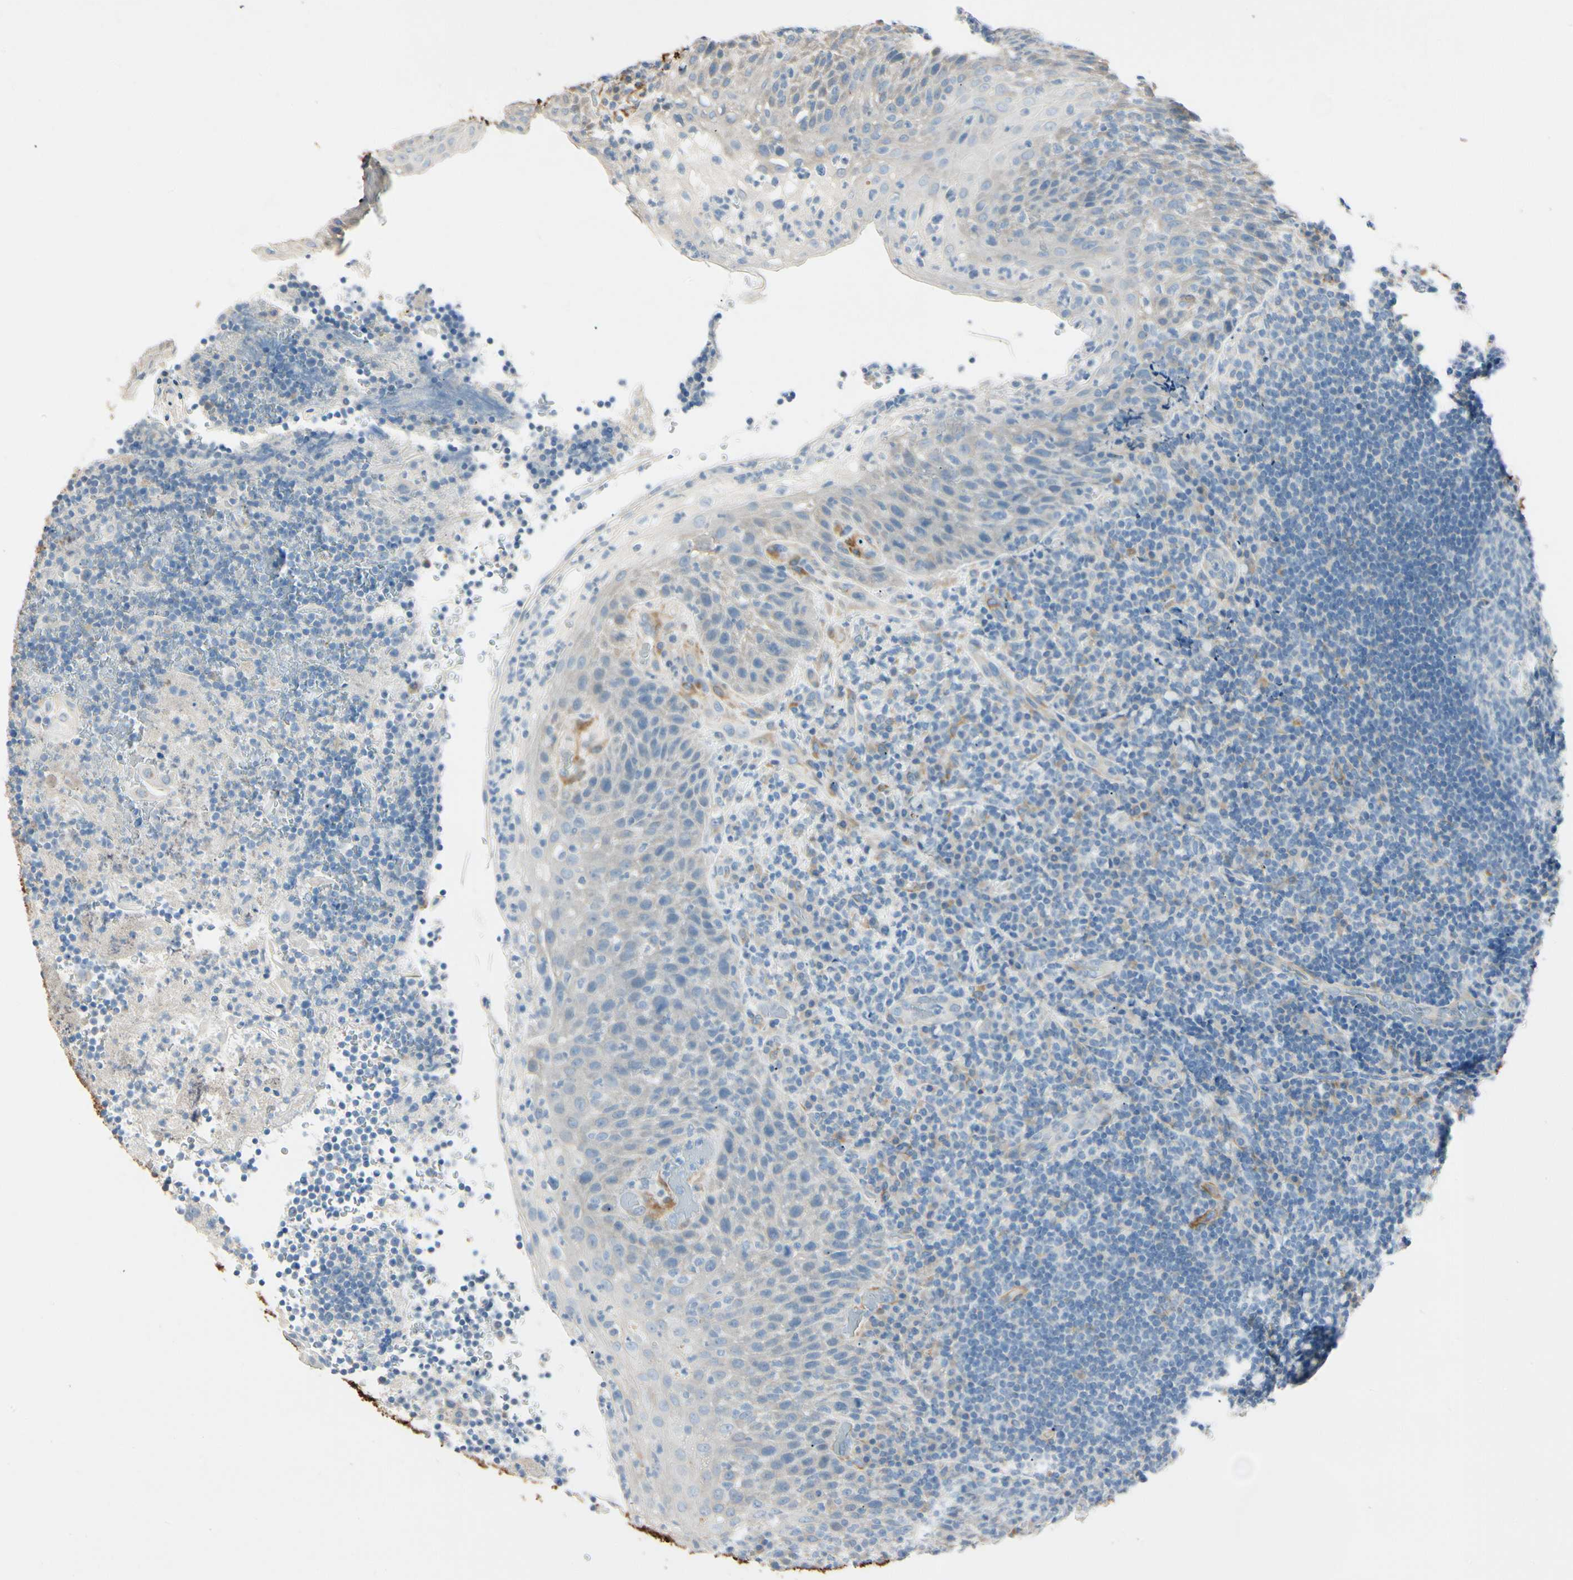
{"staining": {"intensity": "weak", "quantity": "<25%", "location": "cytoplasmic/membranous"}, "tissue": "lymphoma", "cell_type": "Tumor cells", "image_type": "cancer", "snomed": [{"axis": "morphology", "description": "Malignant lymphoma, non-Hodgkin's type, High grade"}, {"axis": "topography", "description": "Tonsil"}], "caption": "A high-resolution micrograph shows immunohistochemistry staining of malignant lymphoma, non-Hodgkin's type (high-grade), which reveals no significant positivity in tumor cells. (DAB IHC, high magnification).", "gene": "AMPH", "patient": {"sex": "female", "age": 36}}